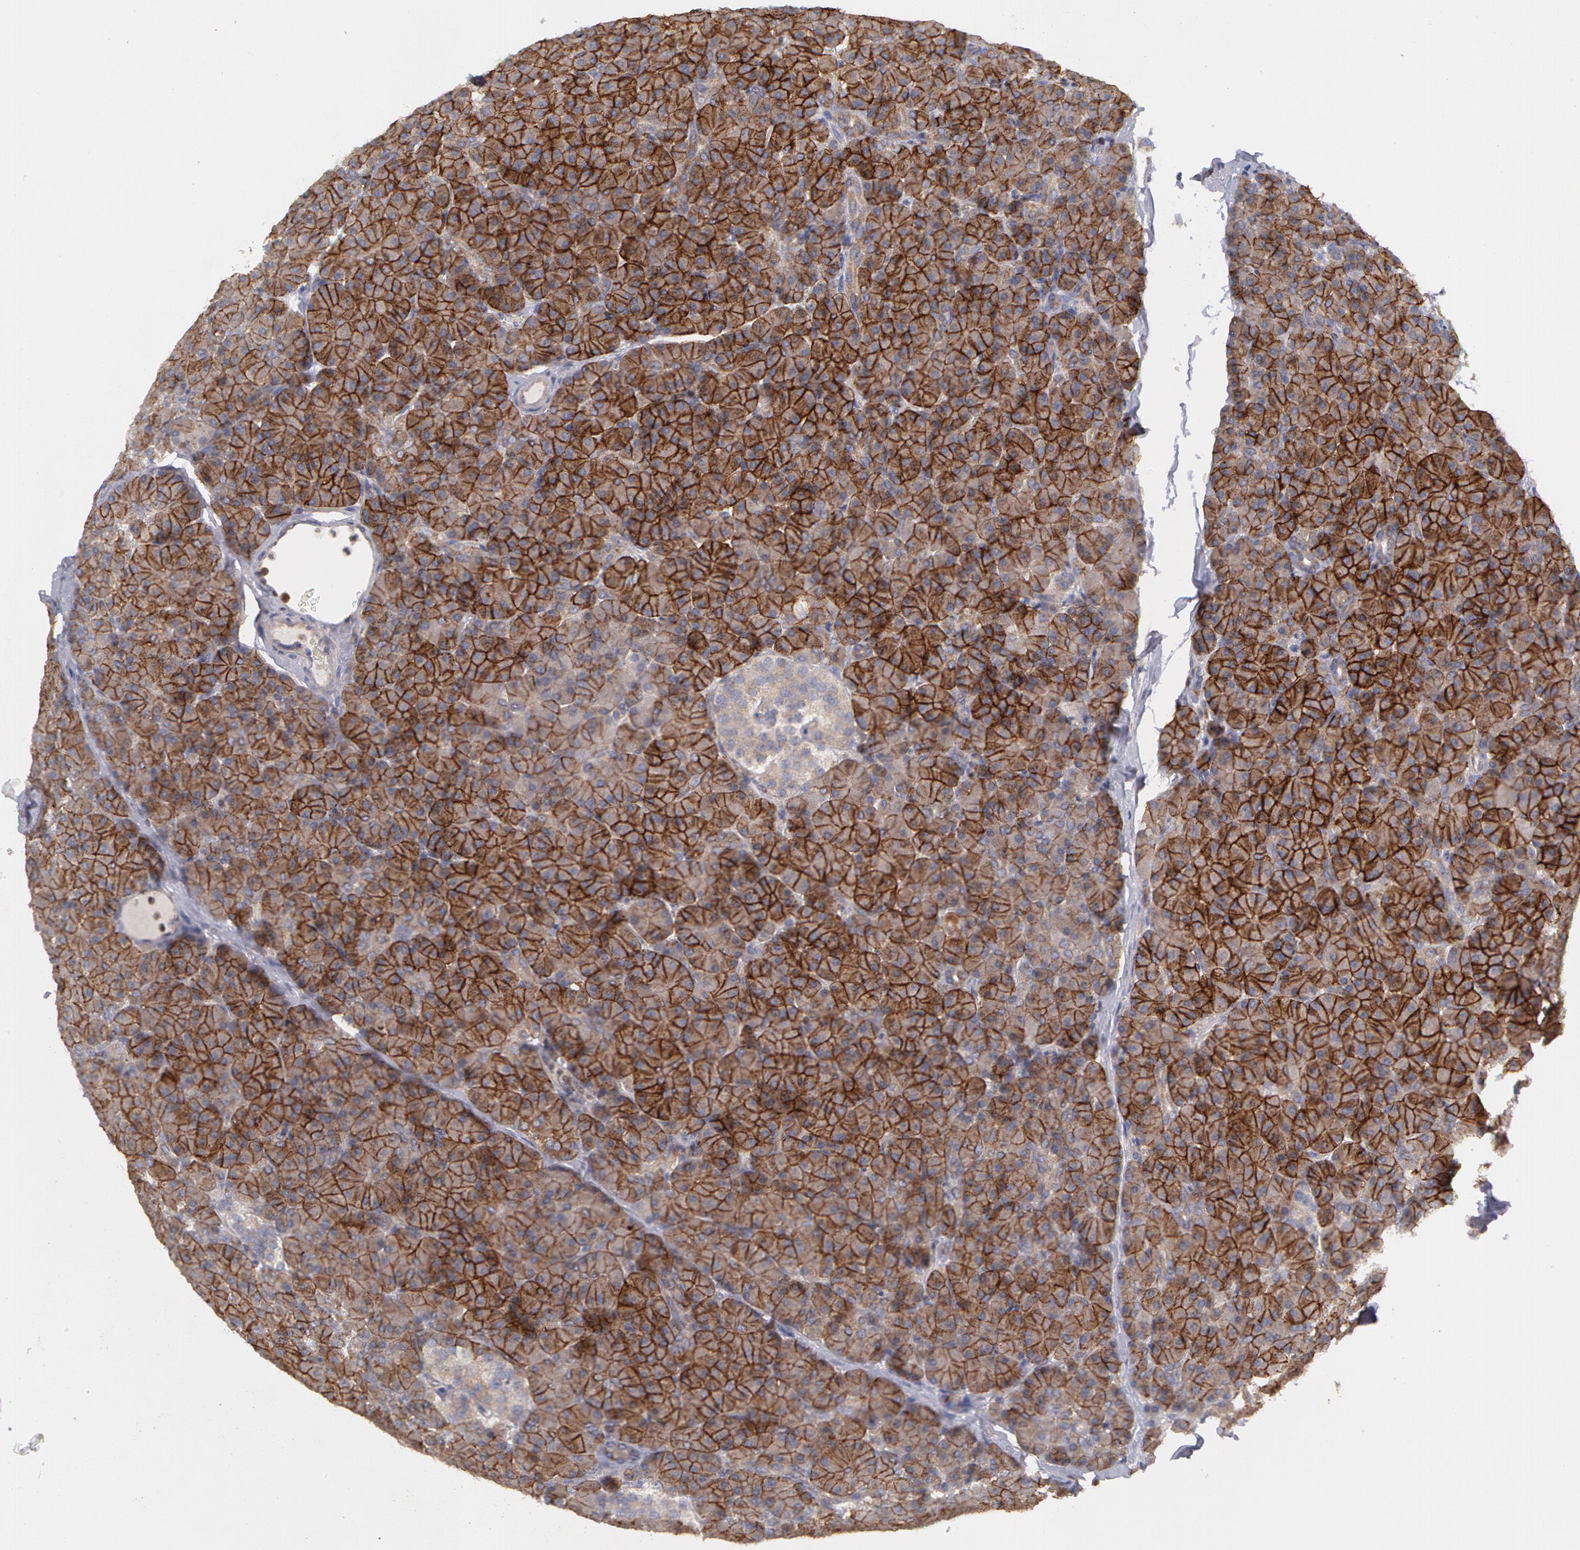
{"staining": {"intensity": "moderate", "quantity": ">75%", "location": "cytoplasmic/membranous"}, "tissue": "pancreas", "cell_type": "Exocrine glandular cells", "image_type": "normal", "snomed": [{"axis": "morphology", "description": "Normal tissue, NOS"}, {"axis": "topography", "description": "Pancreas"}], "caption": "IHC of normal human pancreas reveals medium levels of moderate cytoplasmic/membranous expression in approximately >75% of exocrine glandular cells.", "gene": "ERBB2", "patient": {"sex": "female", "age": 43}}